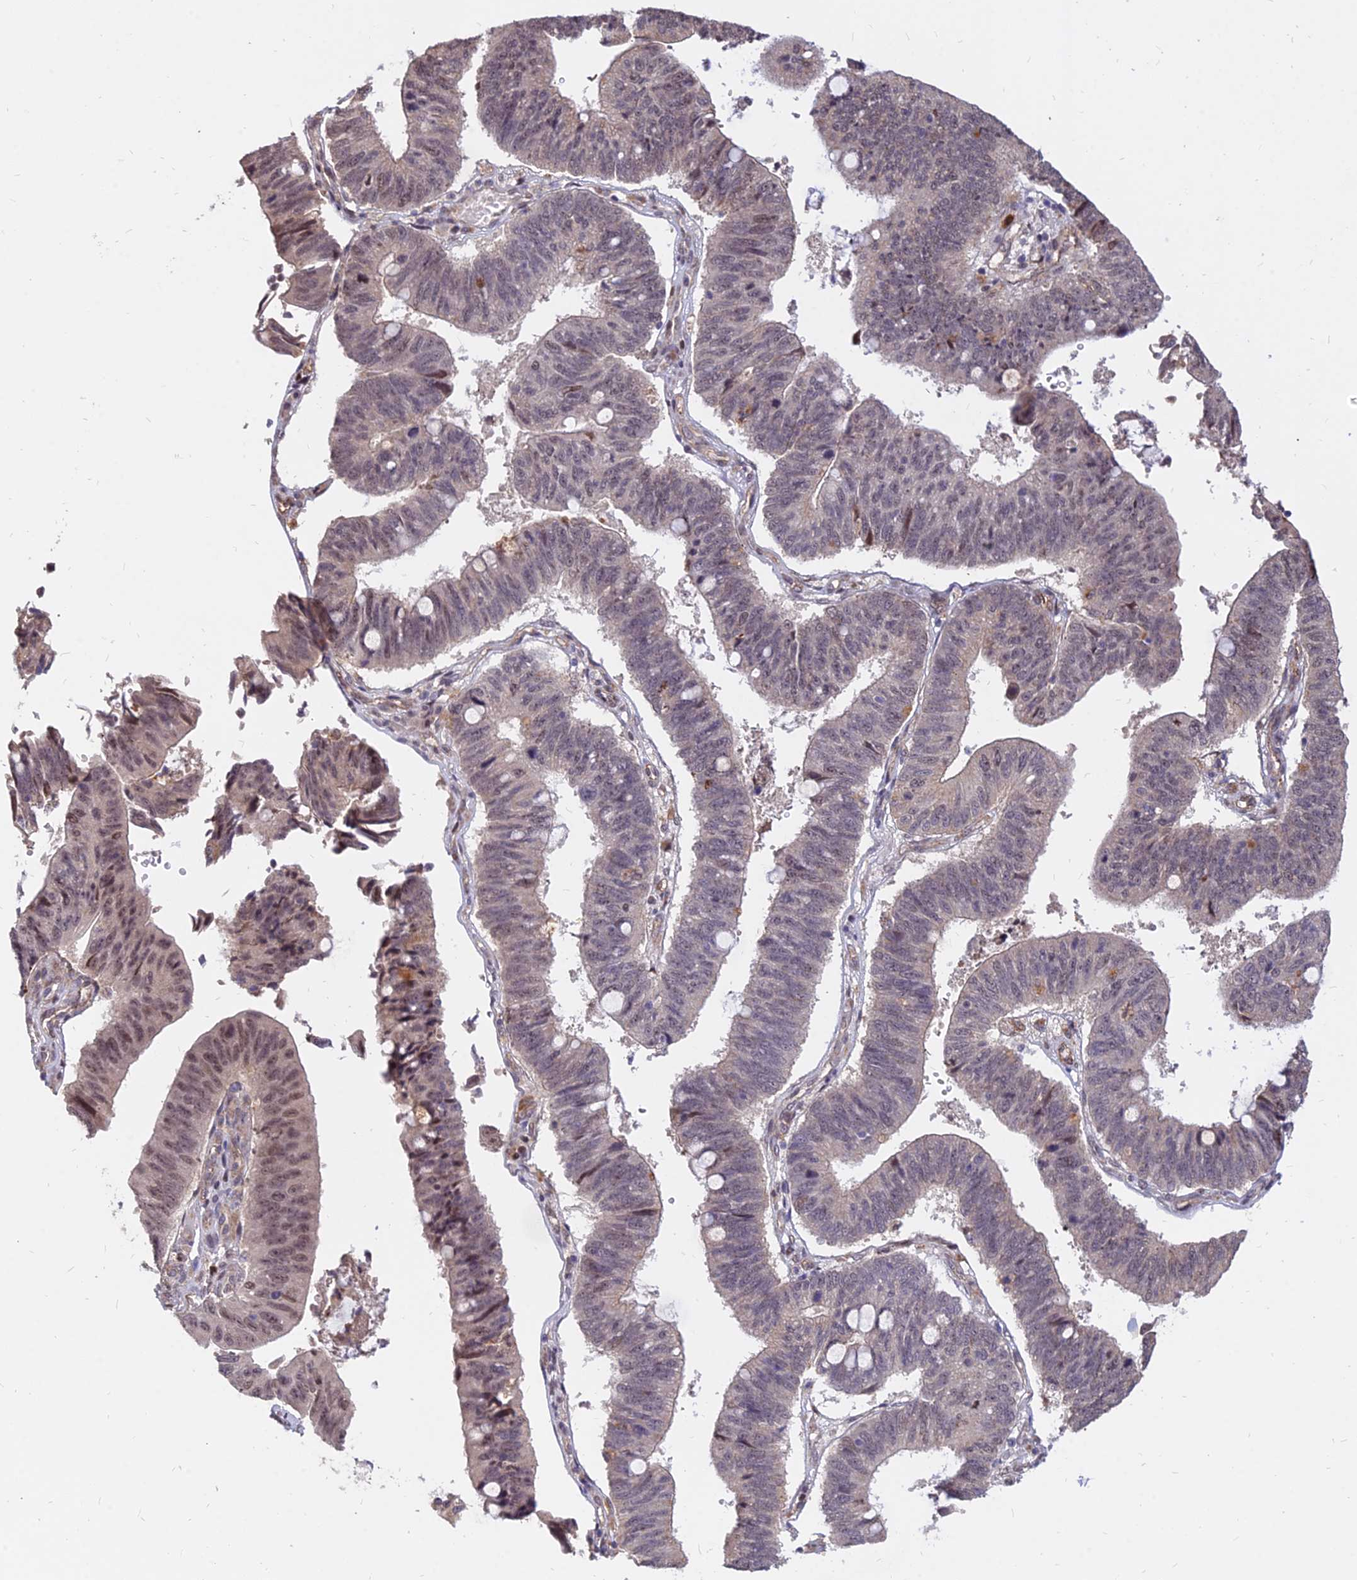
{"staining": {"intensity": "moderate", "quantity": "<25%", "location": "nuclear"}, "tissue": "stomach cancer", "cell_type": "Tumor cells", "image_type": "cancer", "snomed": [{"axis": "morphology", "description": "Adenocarcinoma, NOS"}, {"axis": "topography", "description": "Stomach"}], "caption": "Protein expression by immunohistochemistry (IHC) demonstrates moderate nuclear positivity in approximately <25% of tumor cells in stomach adenocarcinoma. (Stains: DAB (3,3'-diaminobenzidine) in brown, nuclei in blue, Microscopy: brightfield microscopy at high magnification).", "gene": "C11orf68", "patient": {"sex": "male", "age": 59}}